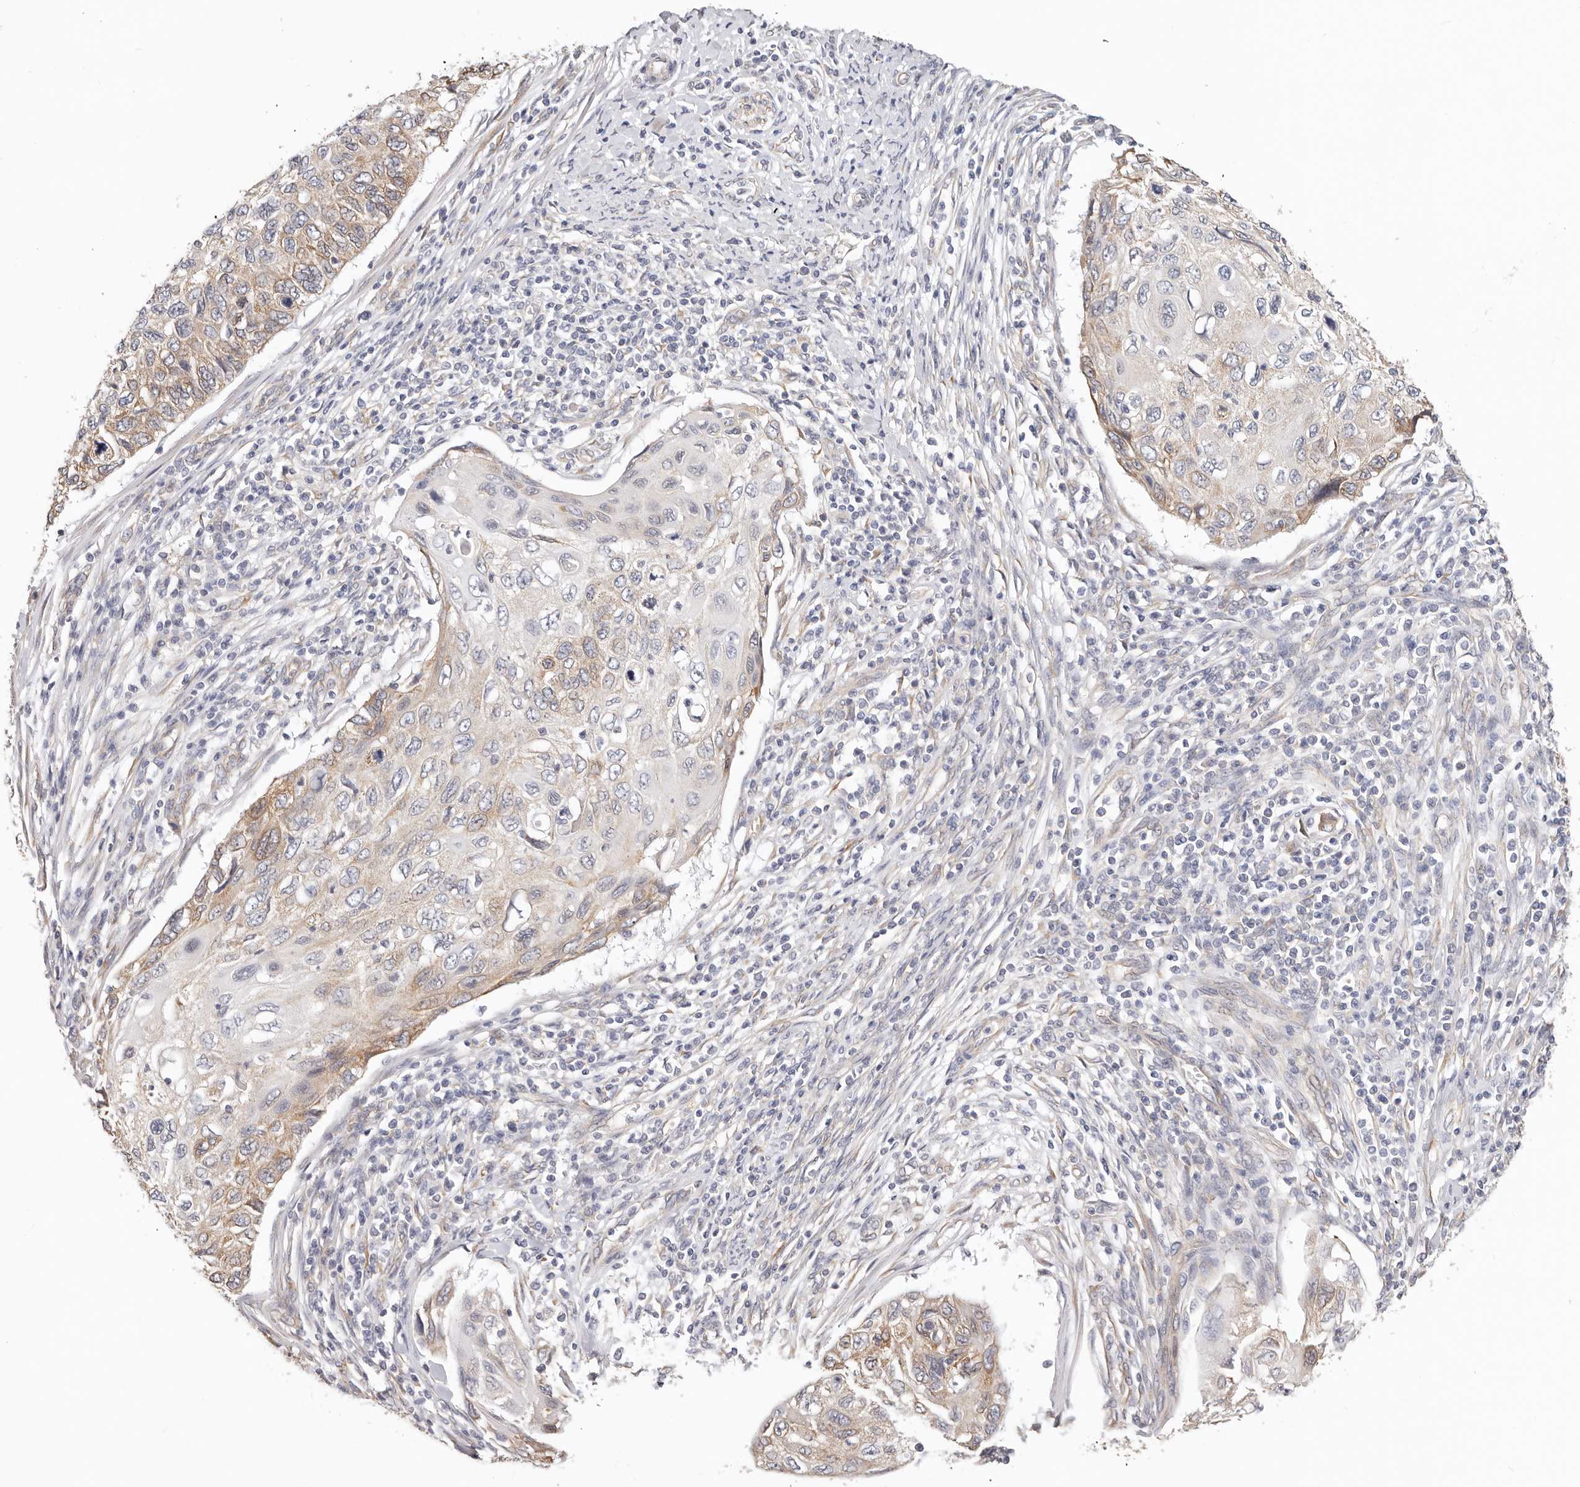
{"staining": {"intensity": "moderate", "quantity": "25%-75%", "location": "cytoplasmic/membranous"}, "tissue": "cervical cancer", "cell_type": "Tumor cells", "image_type": "cancer", "snomed": [{"axis": "morphology", "description": "Squamous cell carcinoma, NOS"}, {"axis": "topography", "description": "Cervix"}], "caption": "Approximately 25%-75% of tumor cells in human squamous cell carcinoma (cervical) exhibit moderate cytoplasmic/membranous protein staining as visualized by brown immunohistochemical staining.", "gene": "AFDN", "patient": {"sex": "female", "age": 70}}